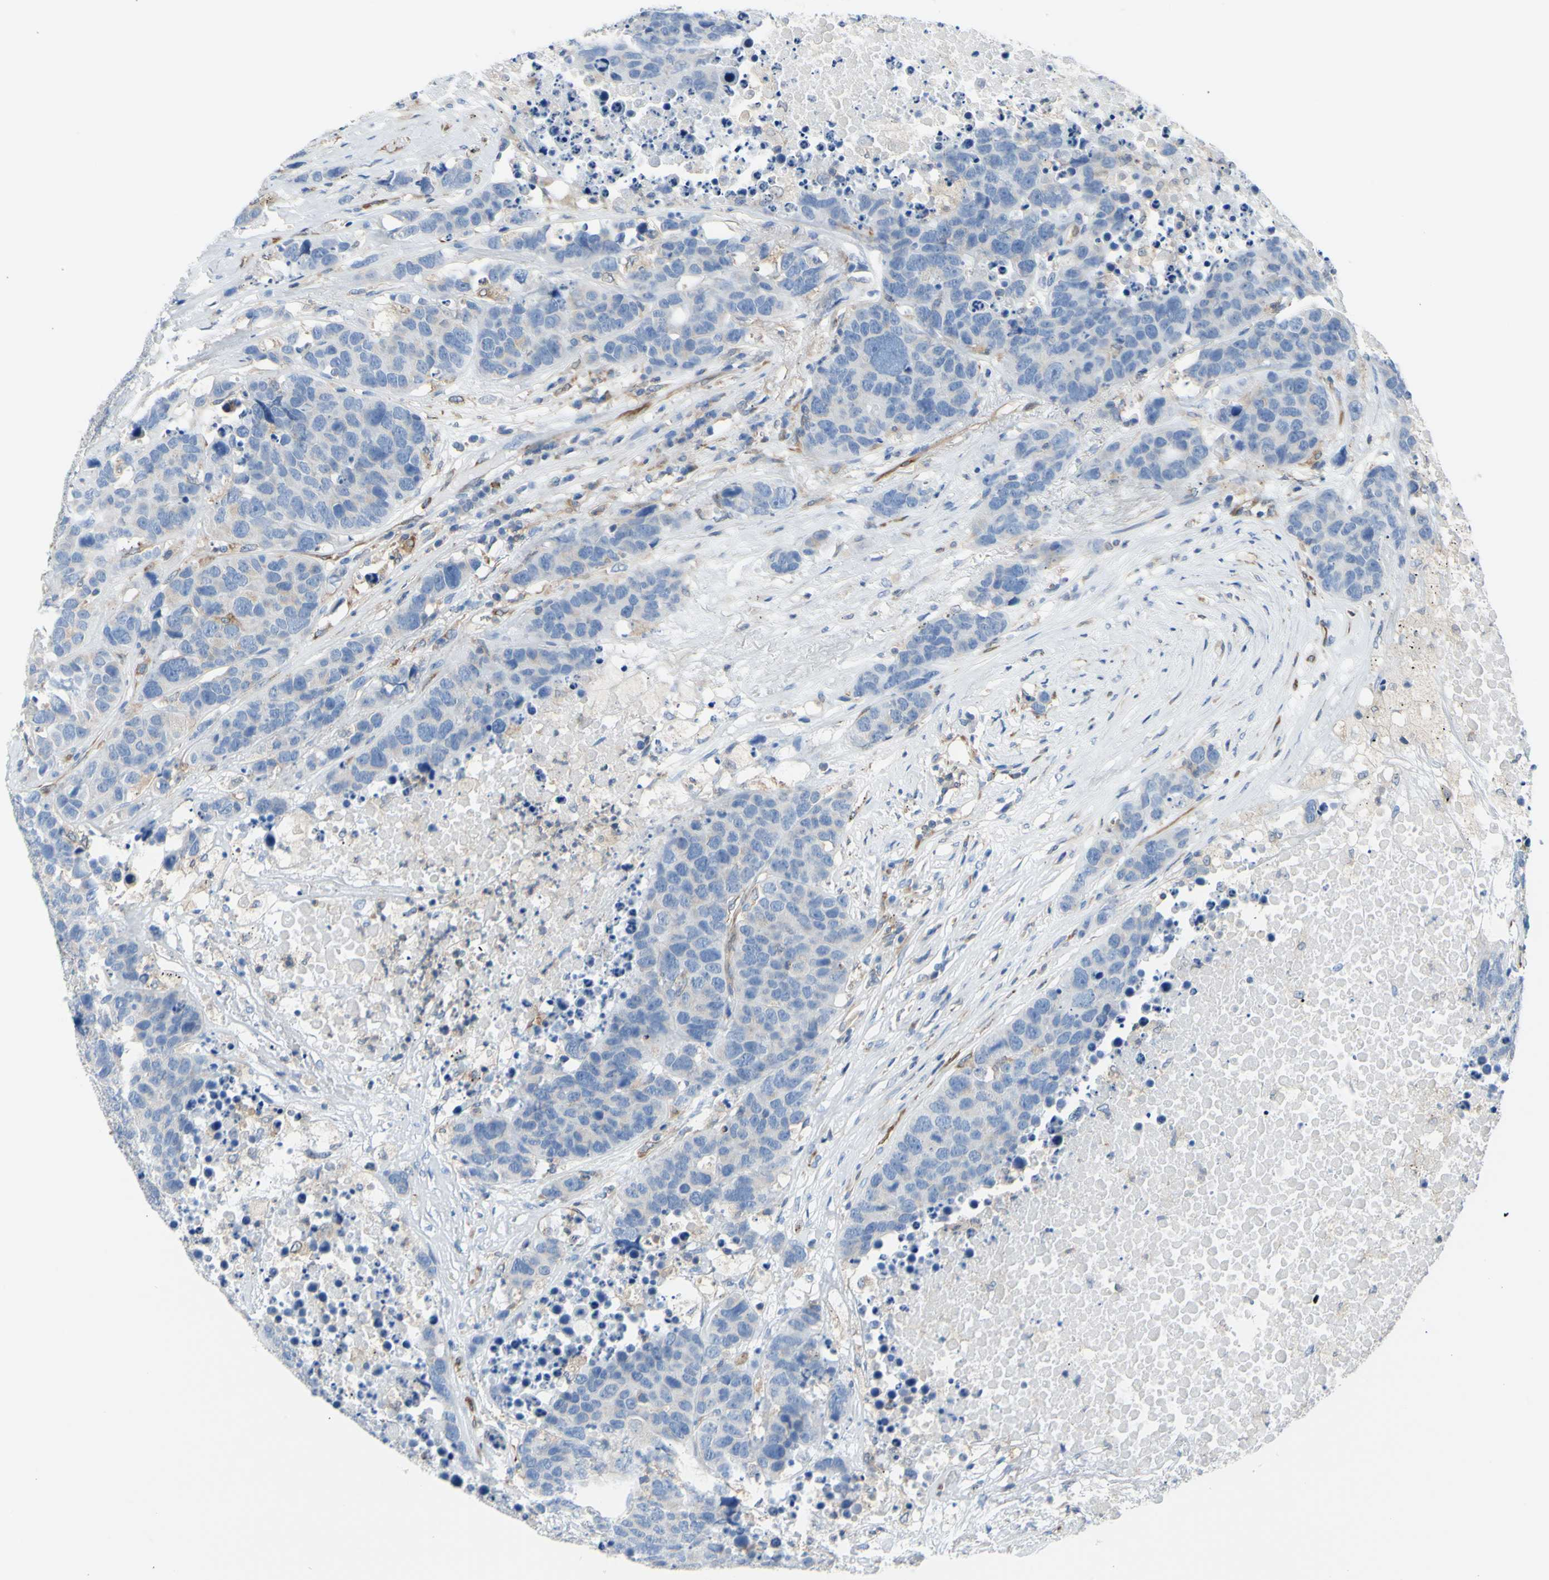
{"staining": {"intensity": "negative", "quantity": "none", "location": "none"}, "tissue": "carcinoid", "cell_type": "Tumor cells", "image_type": "cancer", "snomed": [{"axis": "morphology", "description": "Carcinoid, malignant, NOS"}, {"axis": "topography", "description": "Lung"}], "caption": "This photomicrograph is of malignant carcinoid stained with immunohistochemistry (IHC) to label a protein in brown with the nuclei are counter-stained blue. There is no staining in tumor cells.", "gene": "MGST2", "patient": {"sex": "male", "age": 60}}